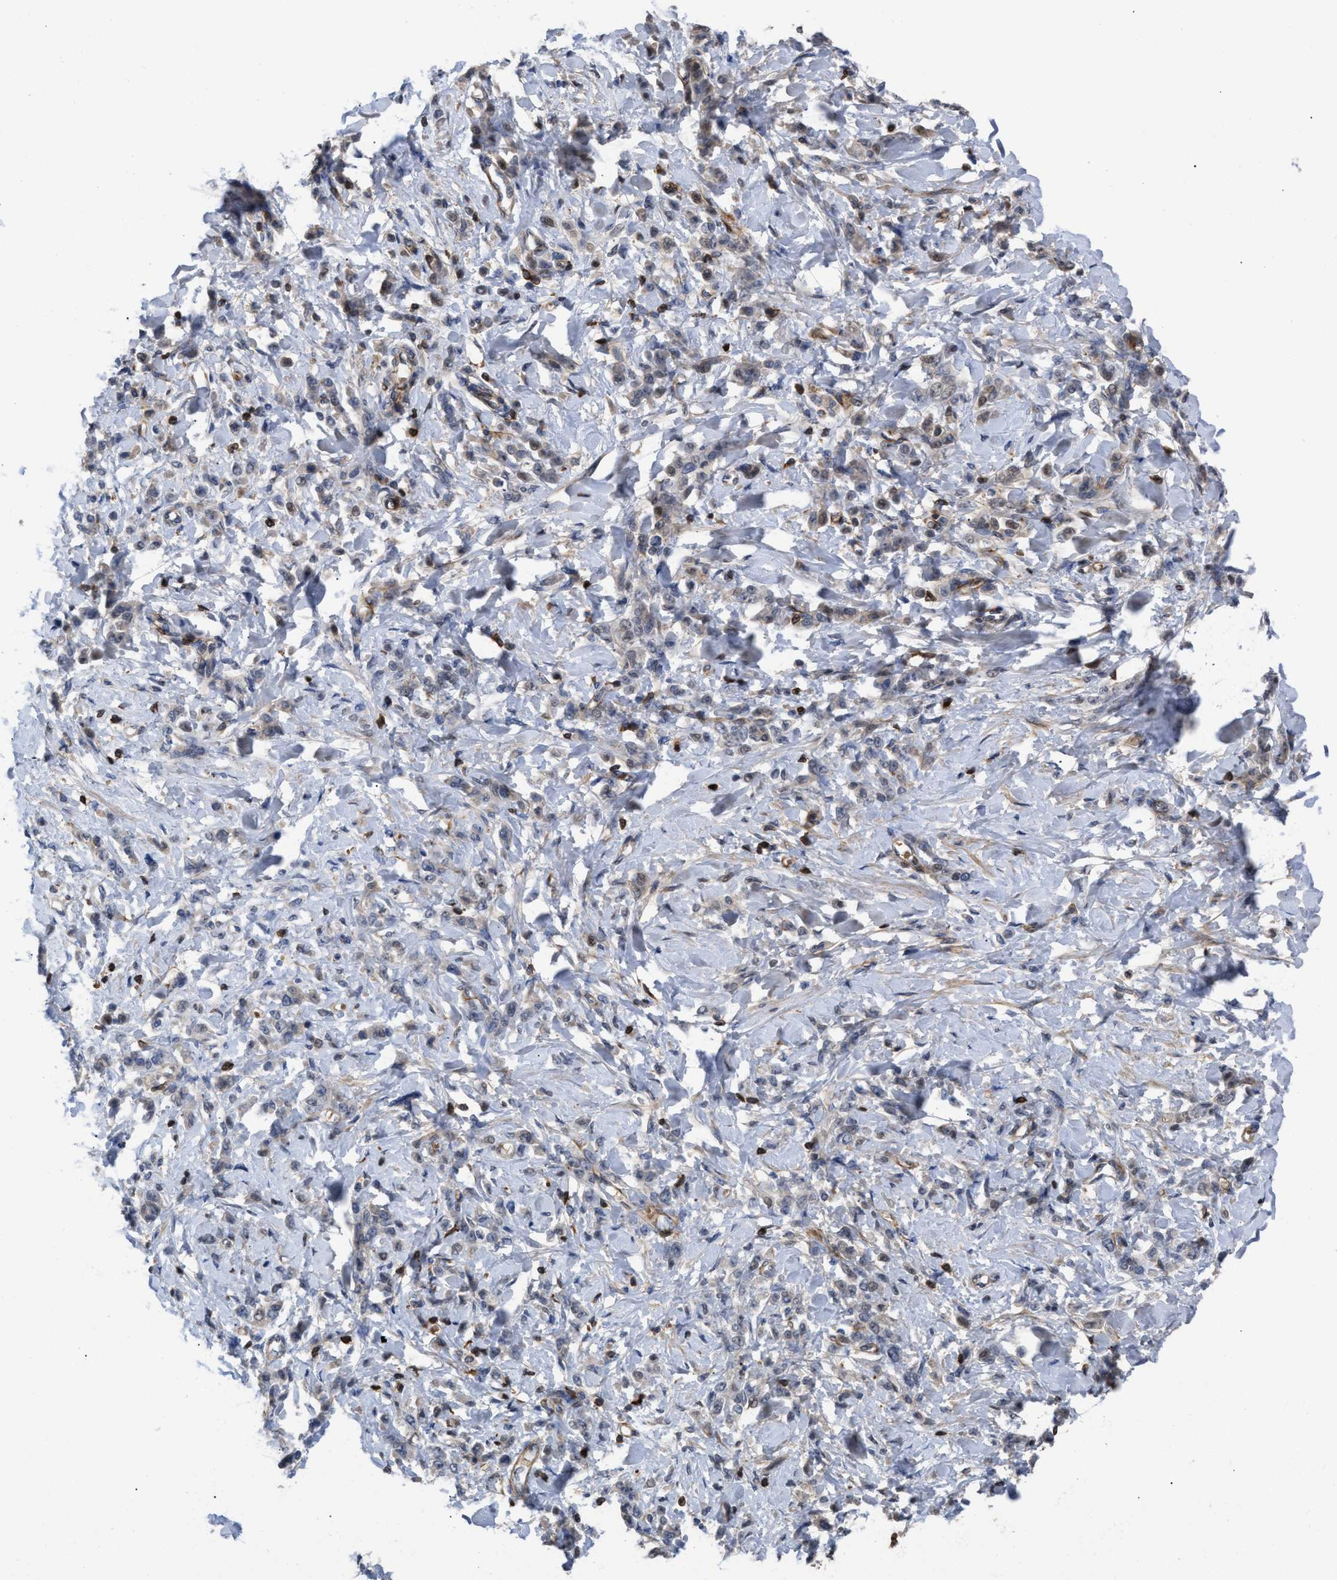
{"staining": {"intensity": "weak", "quantity": "<25%", "location": "cytoplasmic/membranous"}, "tissue": "stomach cancer", "cell_type": "Tumor cells", "image_type": "cancer", "snomed": [{"axis": "morphology", "description": "Normal tissue, NOS"}, {"axis": "morphology", "description": "Adenocarcinoma, NOS"}, {"axis": "topography", "description": "Stomach"}], "caption": "IHC of human adenocarcinoma (stomach) displays no positivity in tumor cells. (Brightfield microscopy of DAB immunohistochemistry at high magnification).", "gene": "PTPRE", "patient": {"sex": "male", "age": 82}}